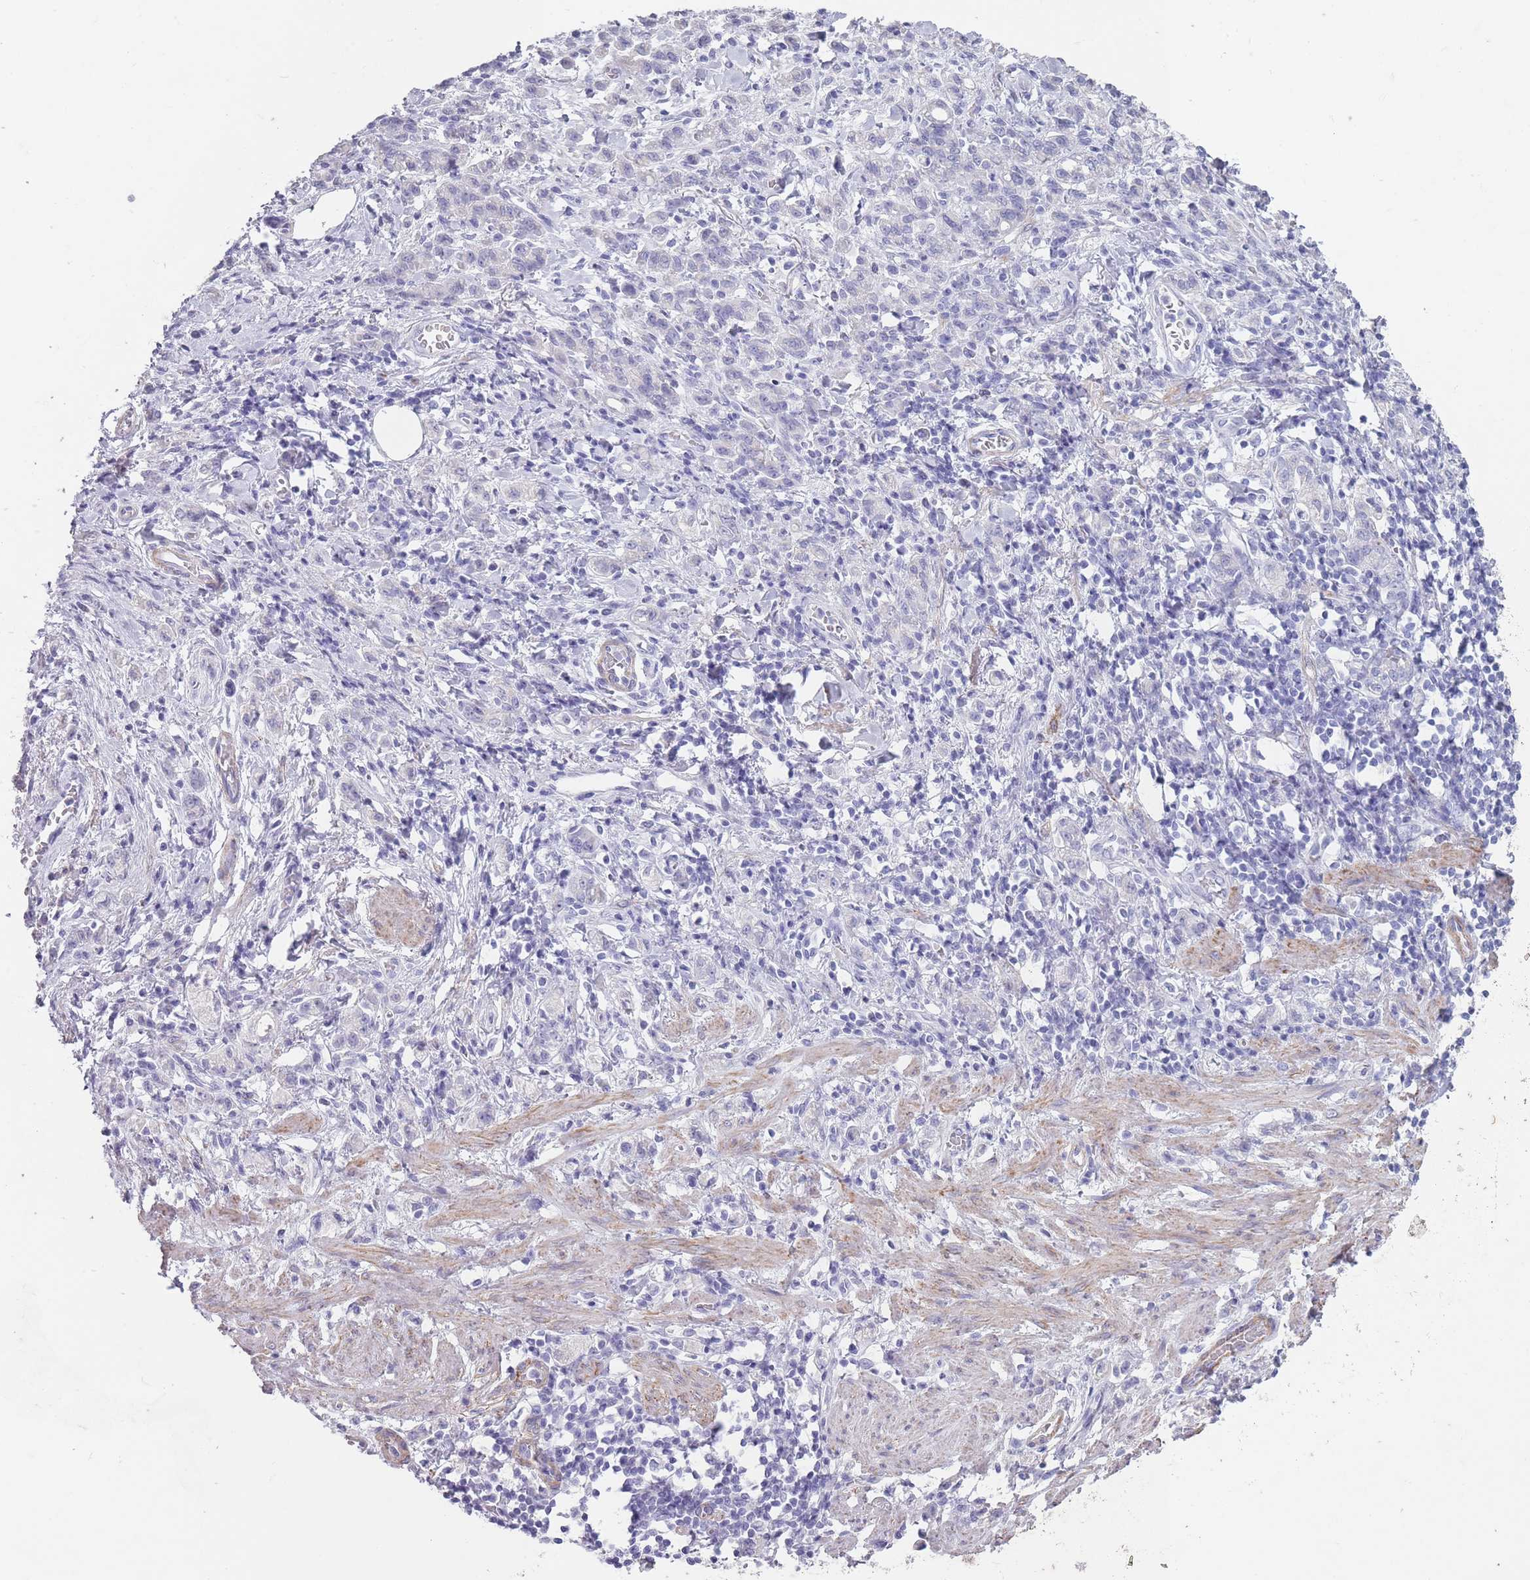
{"staining": {"intensity": "negative", "quantity": "none", "location": "none"}, "tissue": "stomach cancer", "cell_type": "Tumor cells", "image_type": "cancer", "snomed": [{"axis": "morphology", "description": "Adenocarcinoma, NOS"}, {"axis": "topography", "description": "Stomach"}], "caption": "Human stomach cancer stained for a protein using immunohistochemistry (IHC) displays no expression in tumor cells.", "gene": "RHBG", "patient": {"sex": "male", "age": 77}}